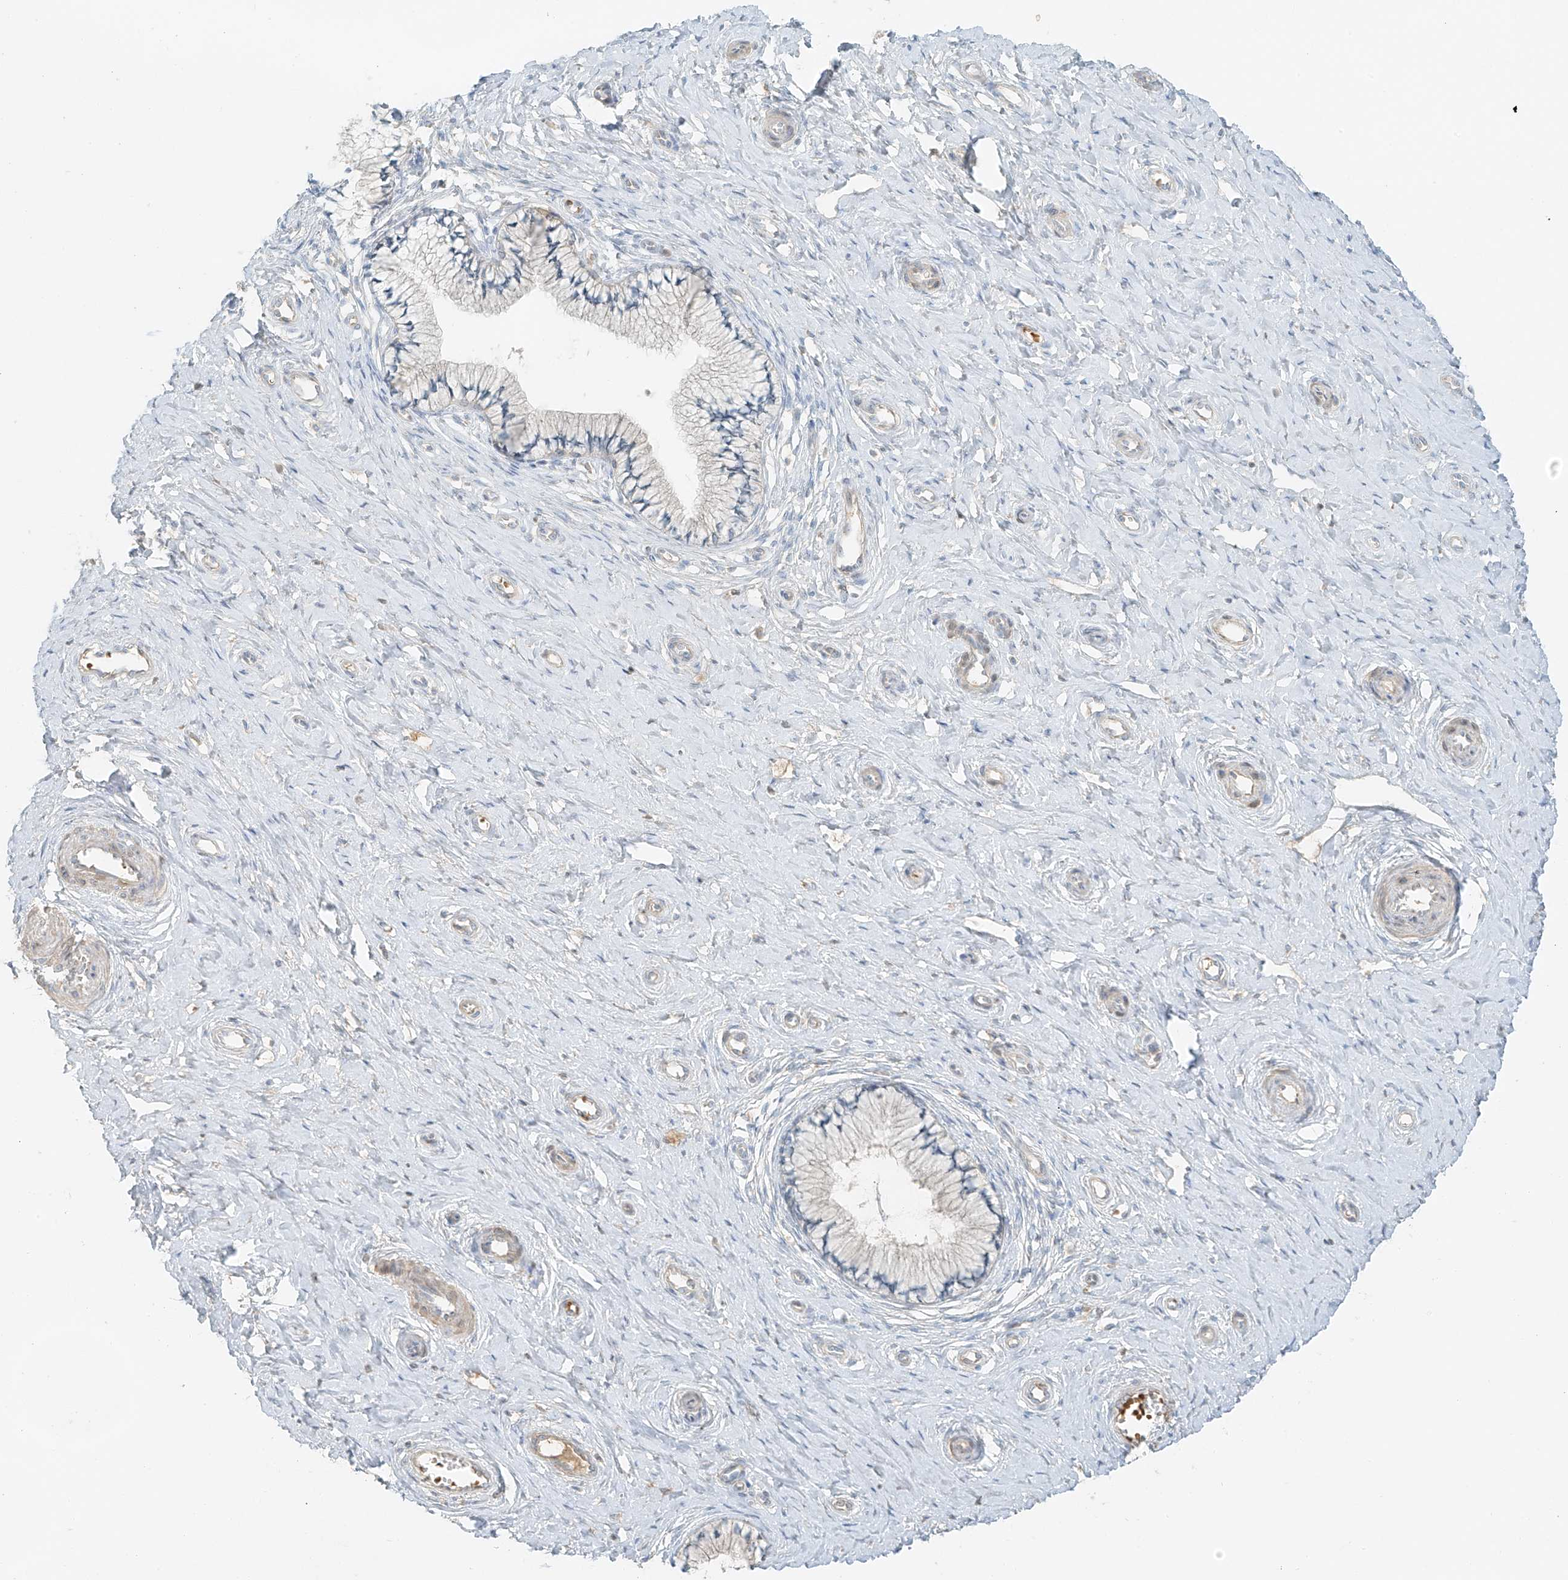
{"staining": {"intensity": "negative", "quantity": "none", "location": "none"}, "tissue": "cervix", "cell_type": "Glandular cells", "image_type": "normal", "snomed": [{"axis": "morphology", "description": "Normal tissue, NOS"}, {"axis": "topography", "description": "Cervix"}], "caption": "IHC histopathology image of normal cervix stained for a protein (brown), which demonstrates no staining in glandular cells.", "gene": "FSTL1", "patient": {"sex": "female", "age": 36}}